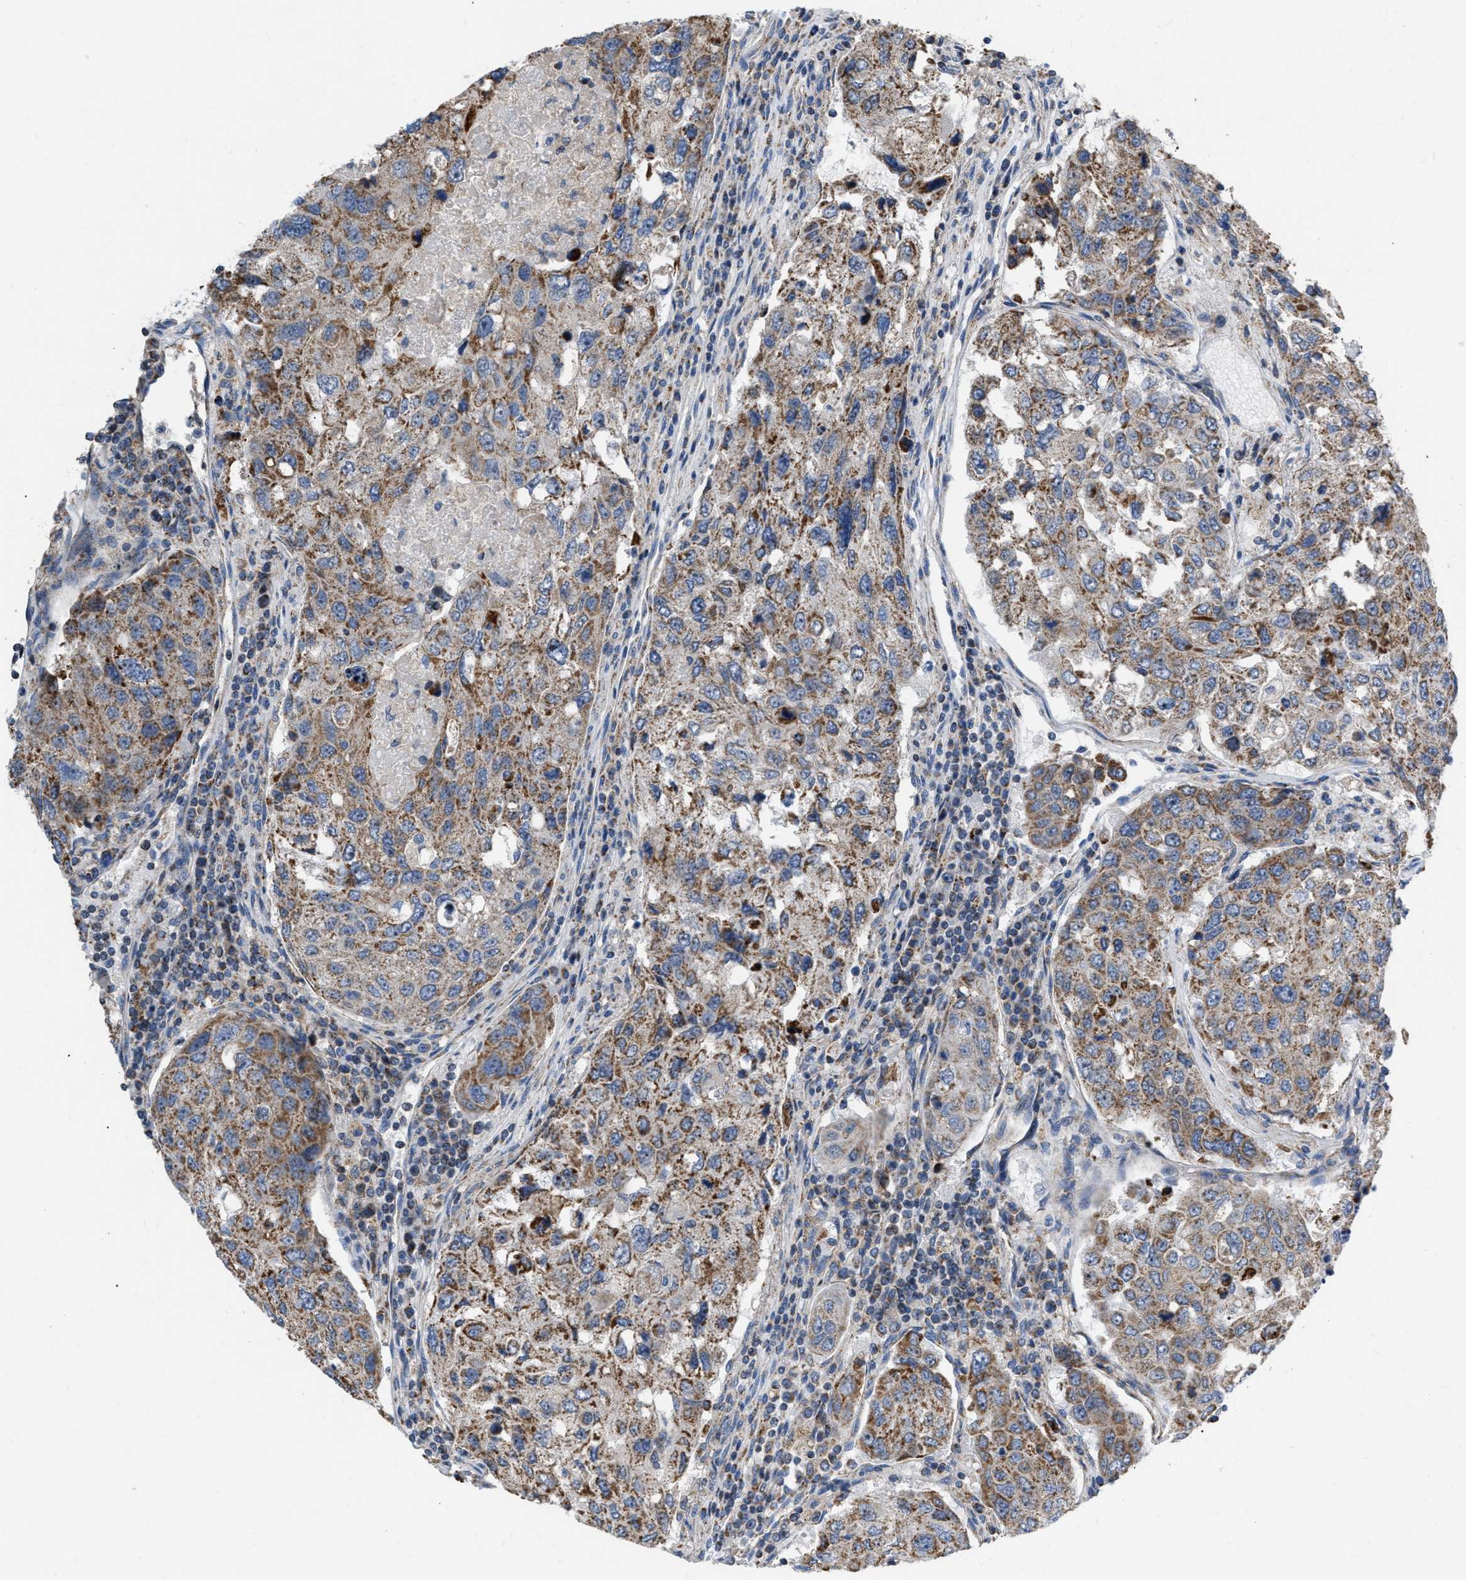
{"staining": {"intensity": "moderate", "quantity": "25%-75%", "location": "cytoplasmic/membranous"}, "tissue": "urothelial cancer", "cell_type": "Tumor cells", "image_type": "cancer", "snomed": [{"axis": "morphology", "description": "Urothelial carcinoma, High grade"}, {"axis": "topography", "description": "Lymph node"}, {"axis": "topography", "description": "Urinary bladder"}], "caption": "This micrograph shows urothelial carcinoma (high-grade) stained with immunohistochemistry (IHC) to label a protein in brown. The cytoplasmic/membranous of tumor cells show moderate positivity for the protein. Nuclei are counter-stained blue.", "gene": "DDX56", "patient": {"sex": "male", "age": 51}}